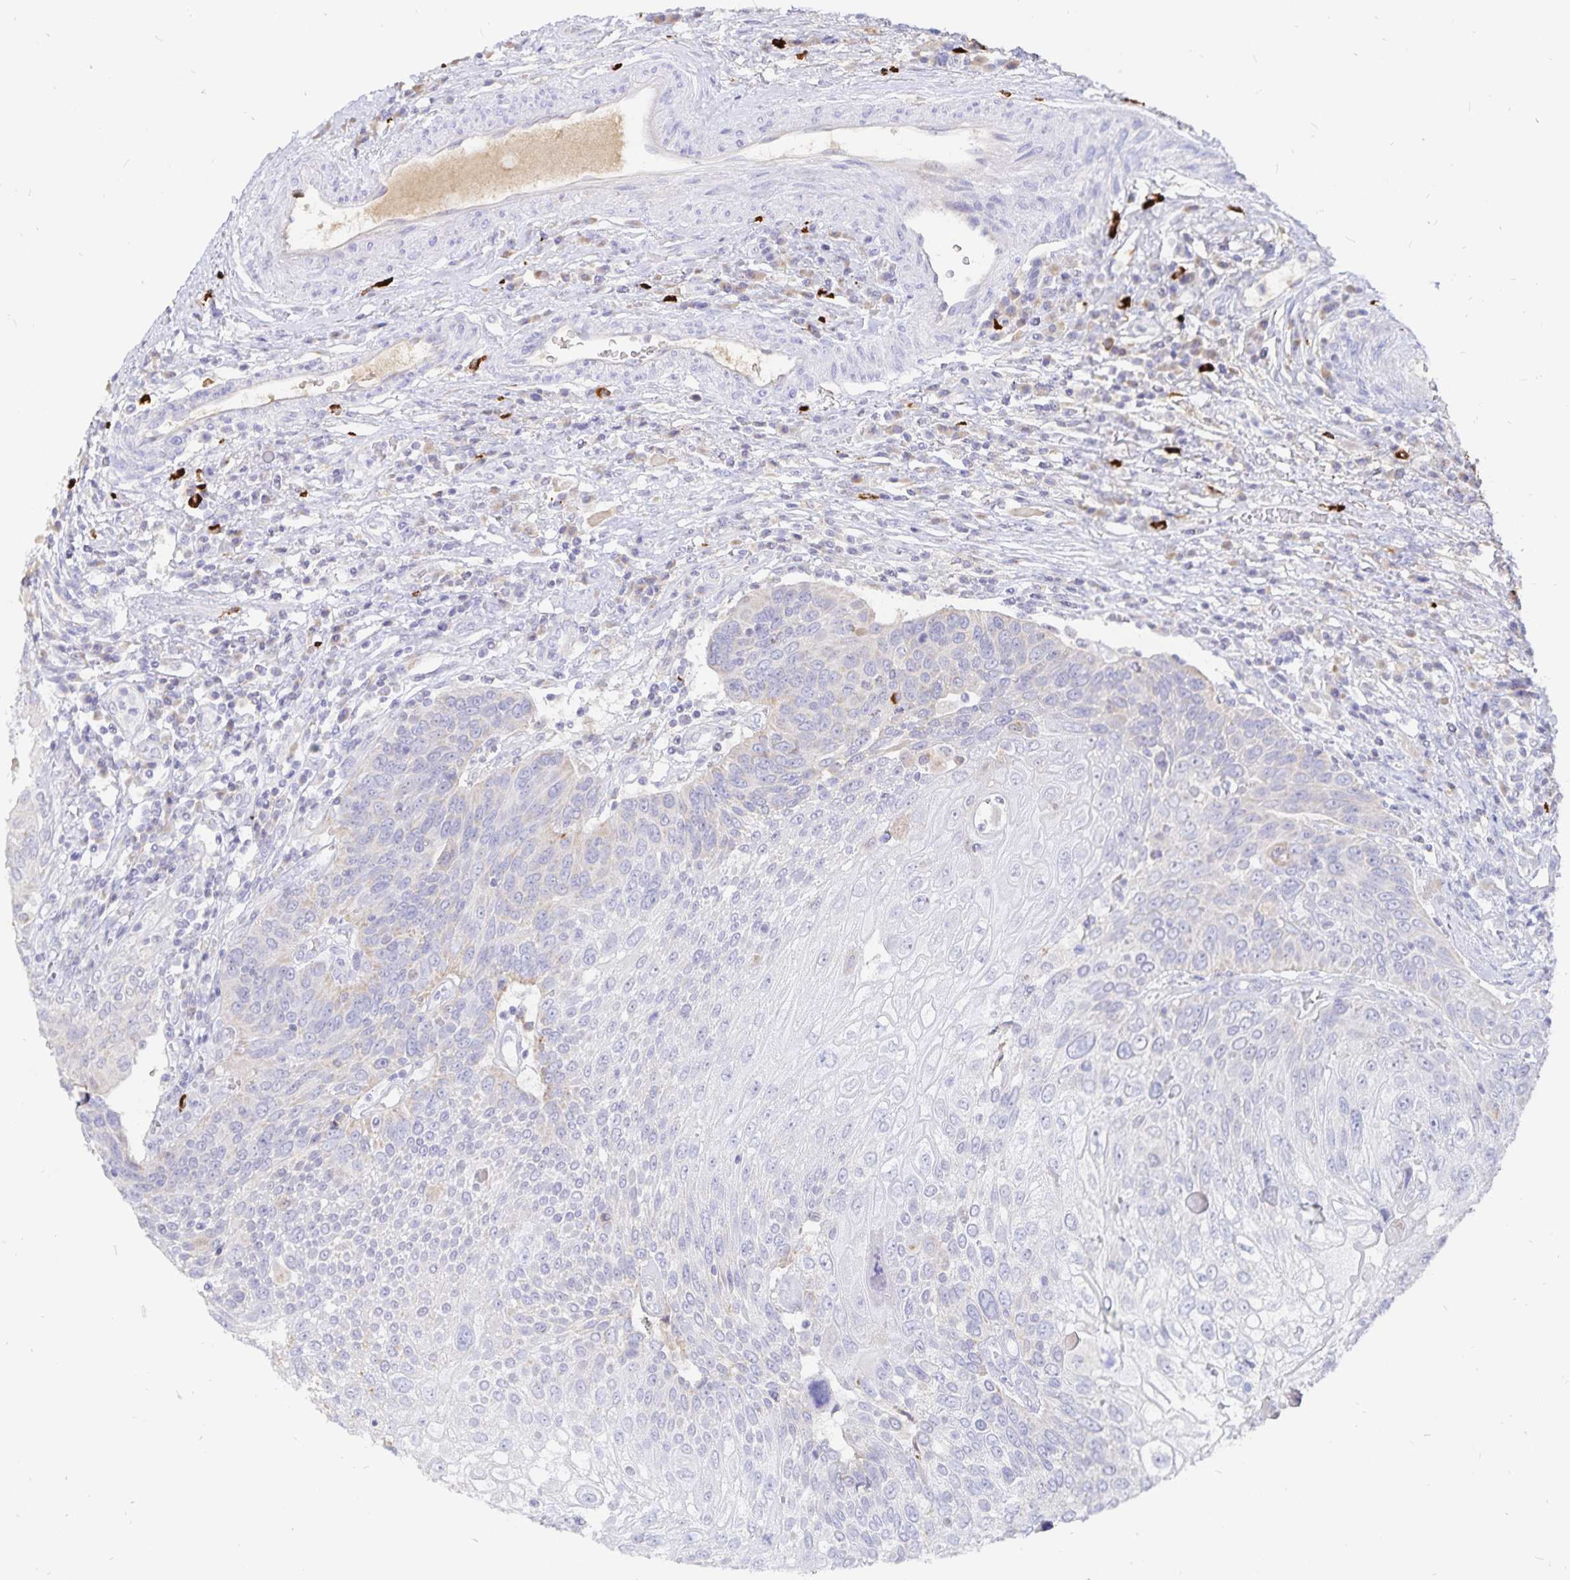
{"staining": {"intensity": "negative", "quantity": "none", "location": "none"}, "tissue": "urothelial cancer", "cell_type": "Tumor cells", "image_type": "cancer", "snomed": [{"axis": "morphology", "description": "Urothelial carcinoma, High grade"}, {"axis": "topography", "description": "Urinary bladder"}], "caption": "IHC of human high-grade urothelial carcinoma demonstrates no staining in tumor cells. (Stains: DAB (3,3'-diaminobenzidine) immunohistochemistry (IHC) with hematoxylin counter stain, Microscopy: brightfield microscopy at high magnification).", "gene": "PKHD1", "patient": {"sex": "female", "age": 70}}